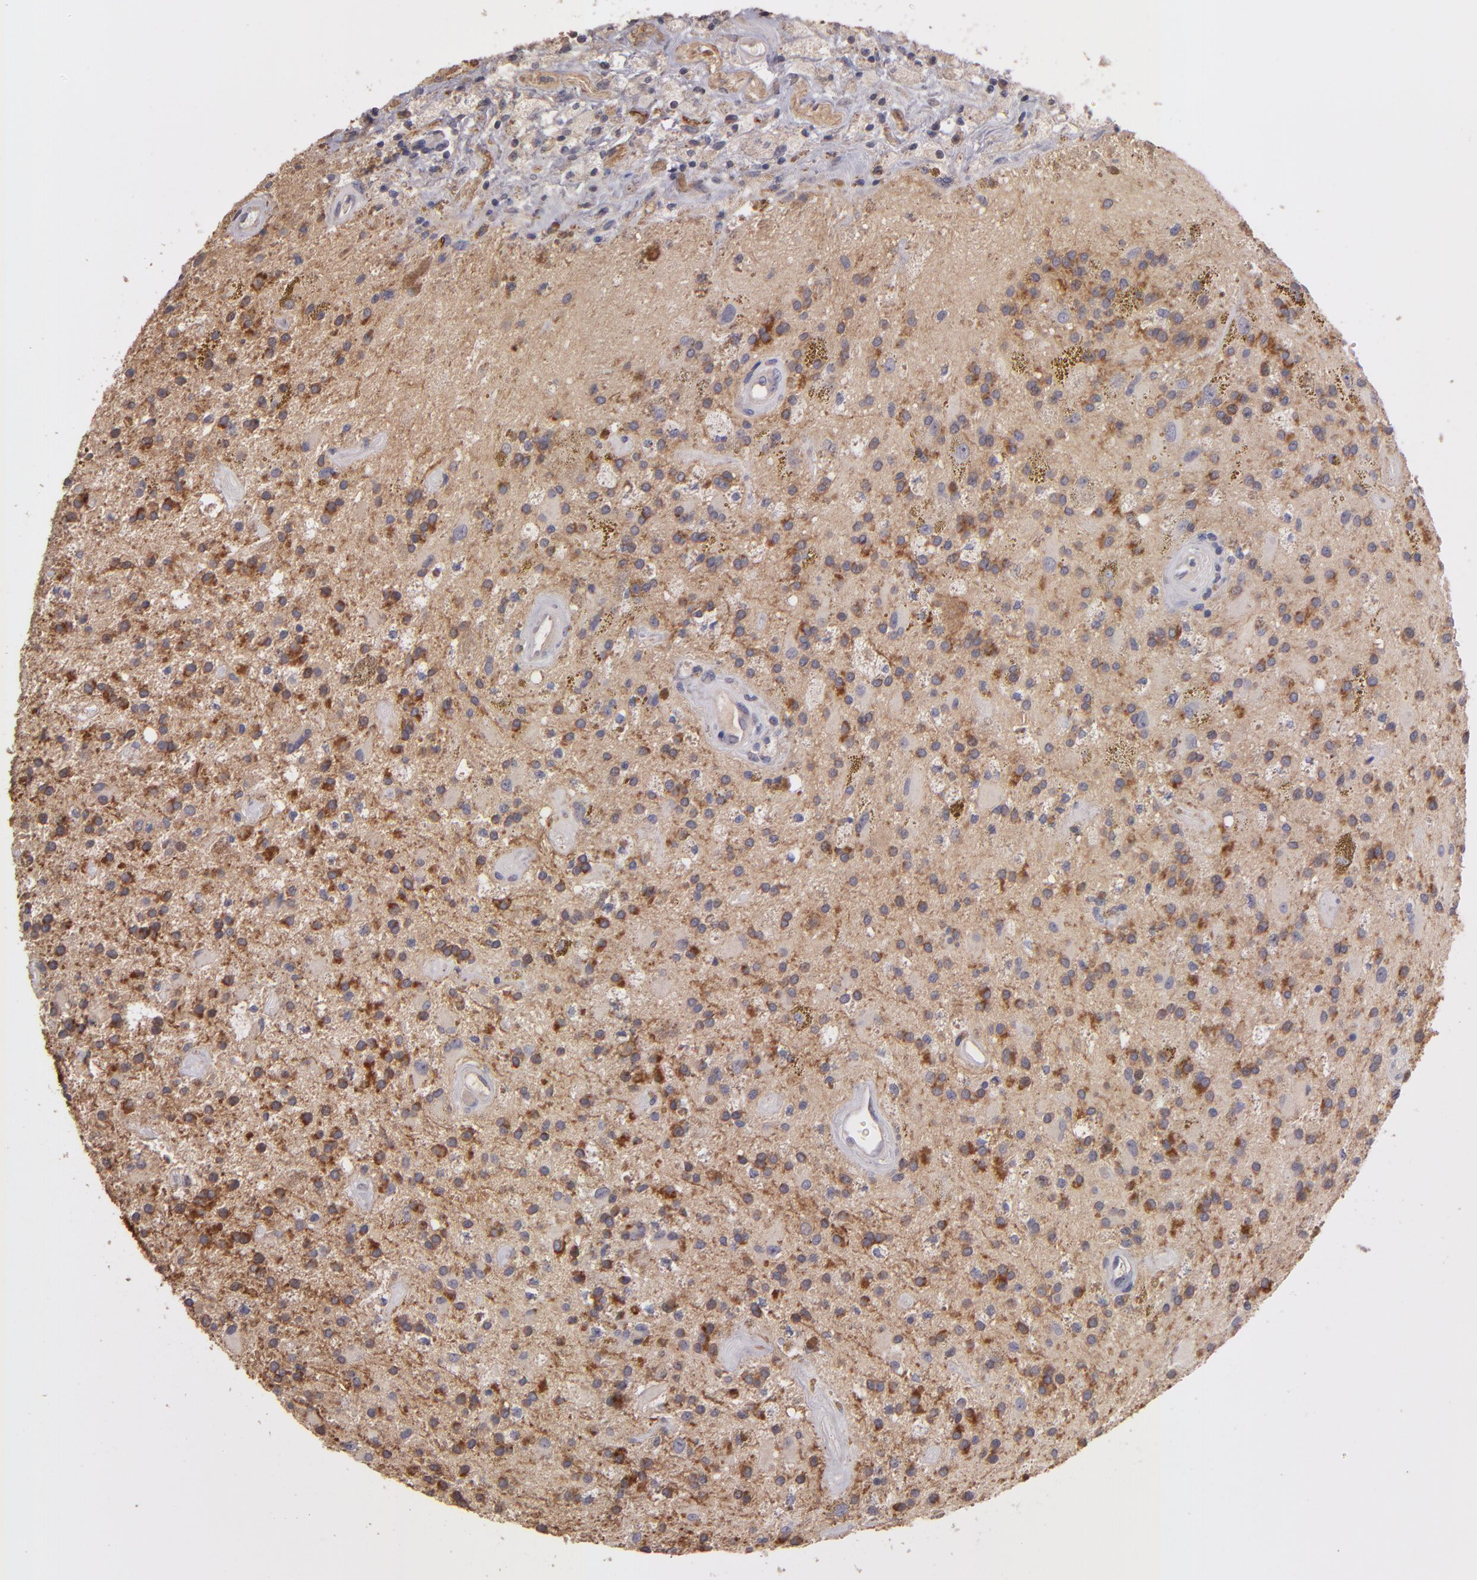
{"staining": {"intensity": "moderate", "quantity": ">75%", "location": "cytoplasmic/membranous"}, "tissue": "glioma", "cell_type": "Tumor cells", "image_type": "cancer", "snomed": [{"axis": "morphology", "description": "Glioma, malignant, Low grade"}, {"axis": "topography", "description": "Brain"}], "caption": "Glioma stained with a brown dye demonstrates moderate cytoplasmic/membranous positive expression in about >75% of tumor cells.", "gene": "GNAZ", "patient": {"sex": "male", "age": 58}}